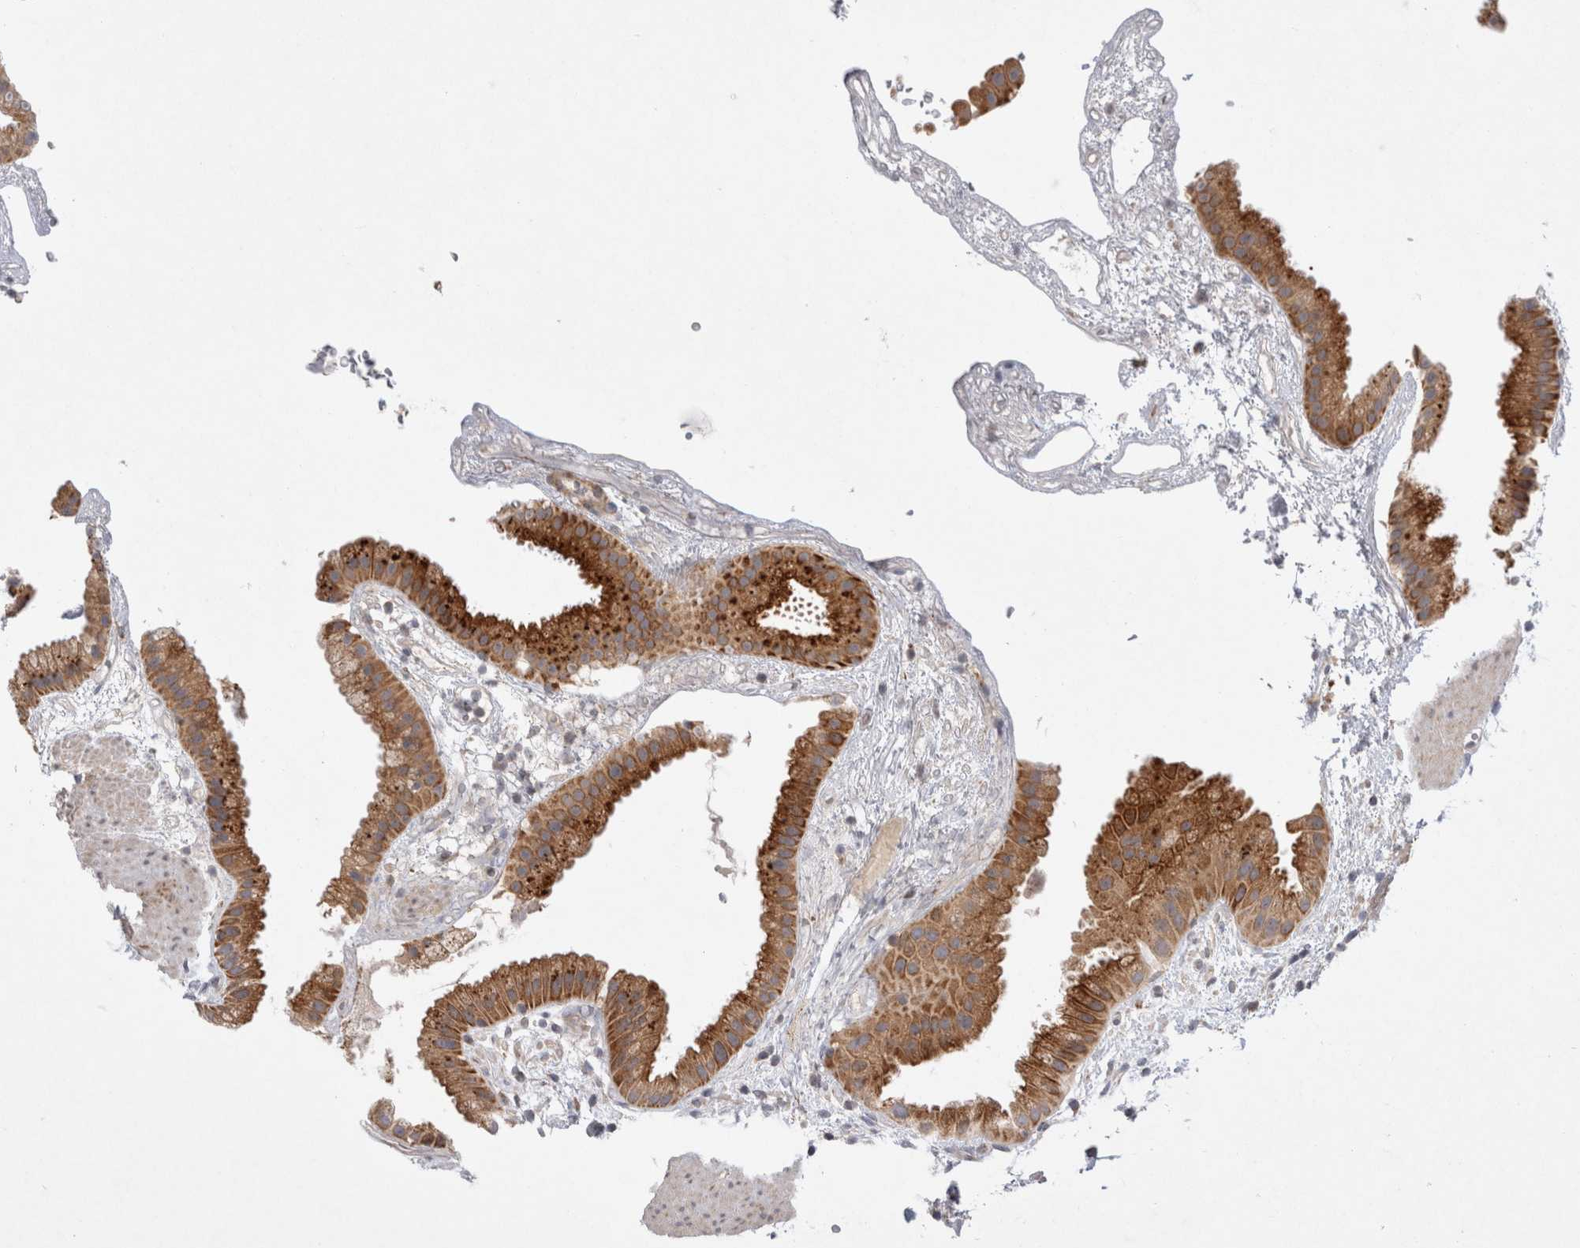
{"staining": {"intensity": "strong", "quantity": ">75%", "location": "cytoplasmic/membranous"}, "tissue": "gallbladder", "cell_type": "Glandular cells", "image_type": "normal", "snomed": [{"axis": "morphology", "description": "Normal tissue, NOS"}, {"axis": "topography", "description": "Gallbladder"}], "caption": "Immunohistochemical staining of unremarkable gallbladder shows >75% levels of strong cytoplasmic/membranous protein positivity in approximately >75% of glandular cells. The staining is performed using DAB (3,3'-diaminobenzidine) brown chromogen to label protein expression. The nuclei are counter-stained blue using hematoxylin.", "gene": "NPC1", "patient": {"sex": "female", "age": 64}}